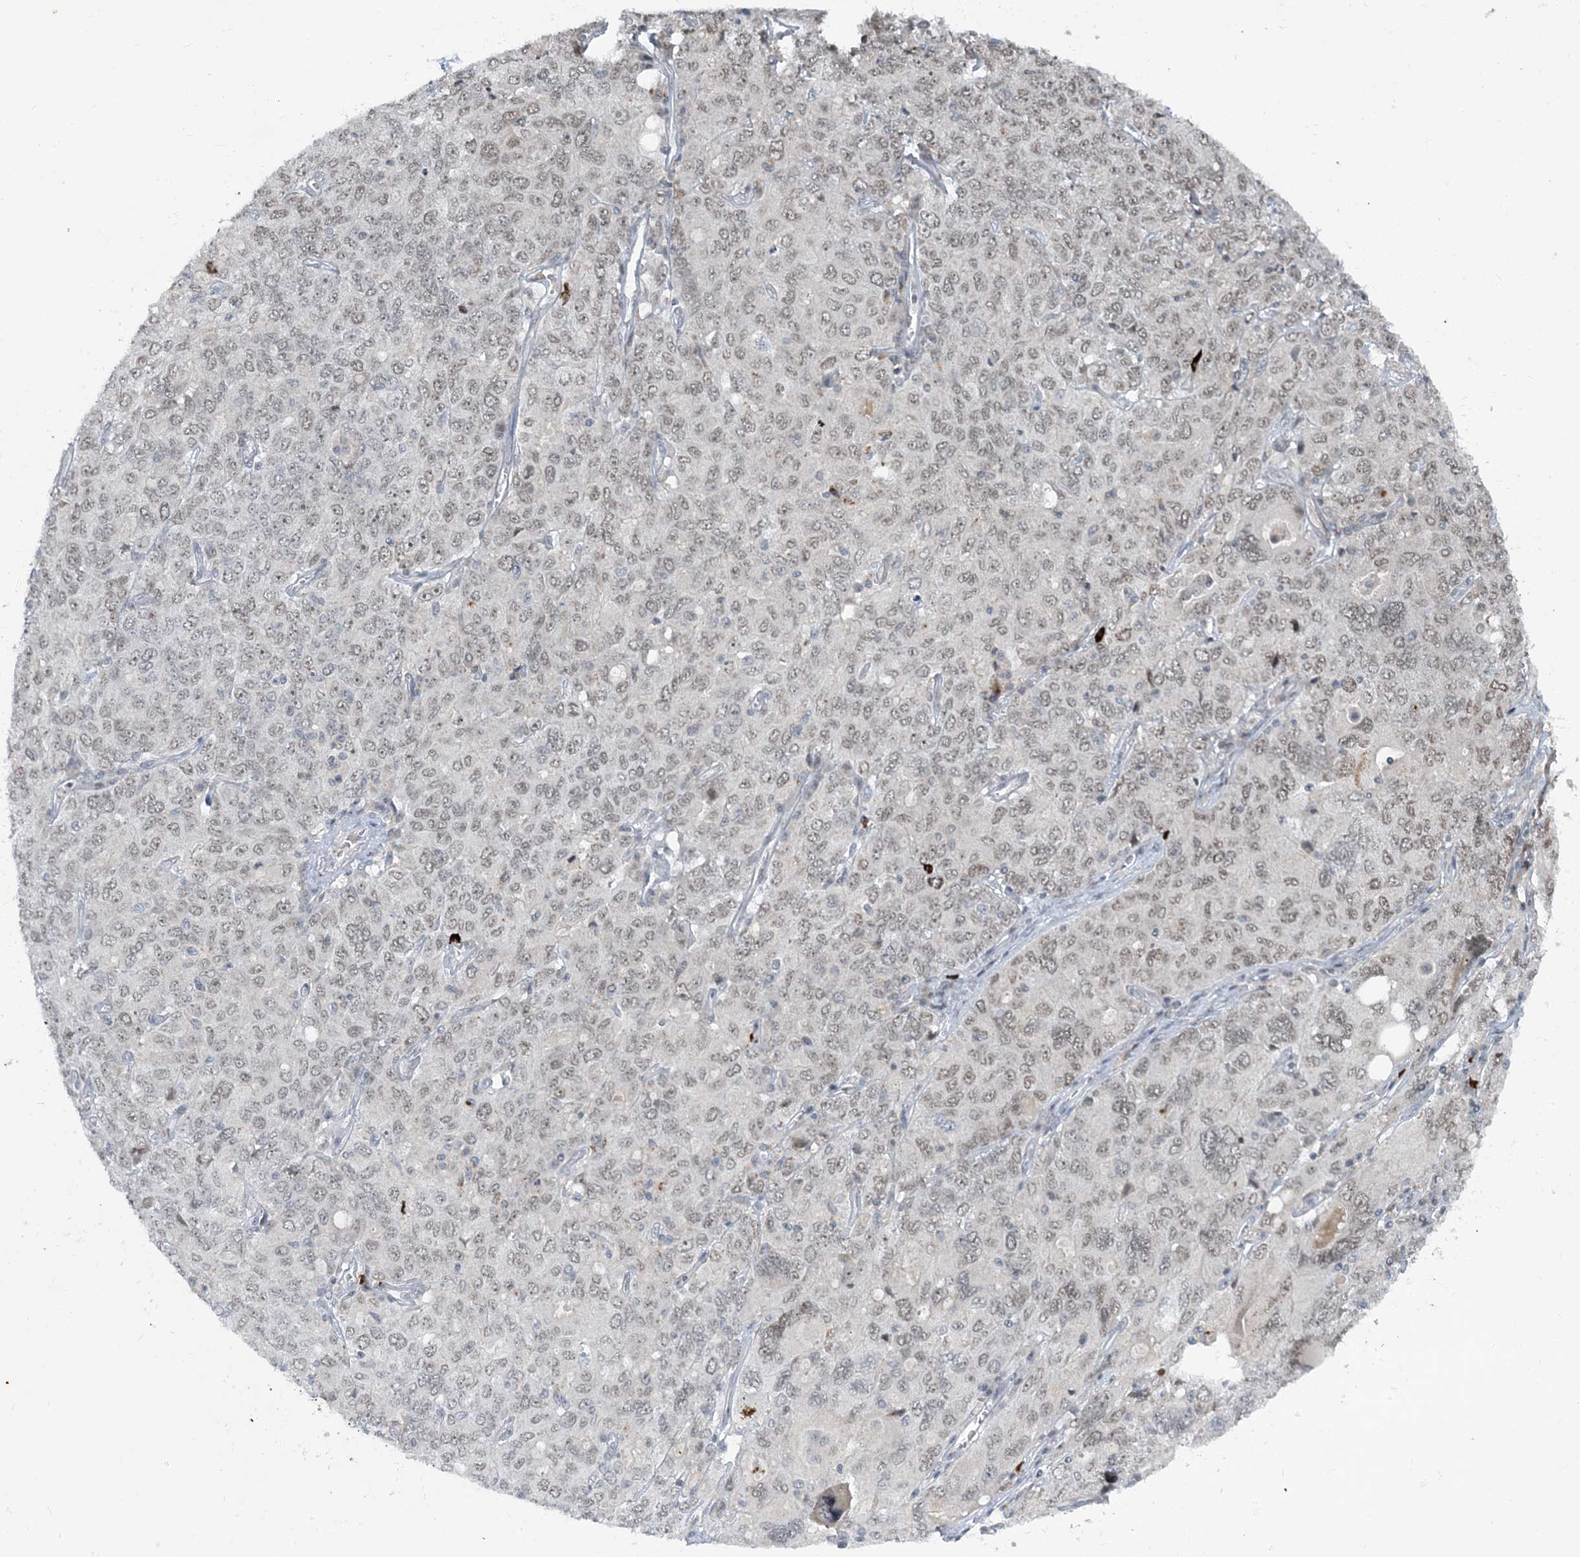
{"staining": {"intensity": "weak", "quantity": "25%-75%", "location": "nuclear"}, "tissue": "ovarian cancer", "cell_type": "Tumor cells", "image_type": "cancer", "snomed": [{"axis": "morphology", "description": "Carcinoma, endometroid"}, {"axis": "topography", "description": "Ovary"}], "caption": "Protein expression by IHC demonstrates weak nuclear positivity in about 25%-75% of tumor cells in ovarian endometroid carcinoma.", "gene": "LEXM", "patient": {"sex": "female", "age": 62}}